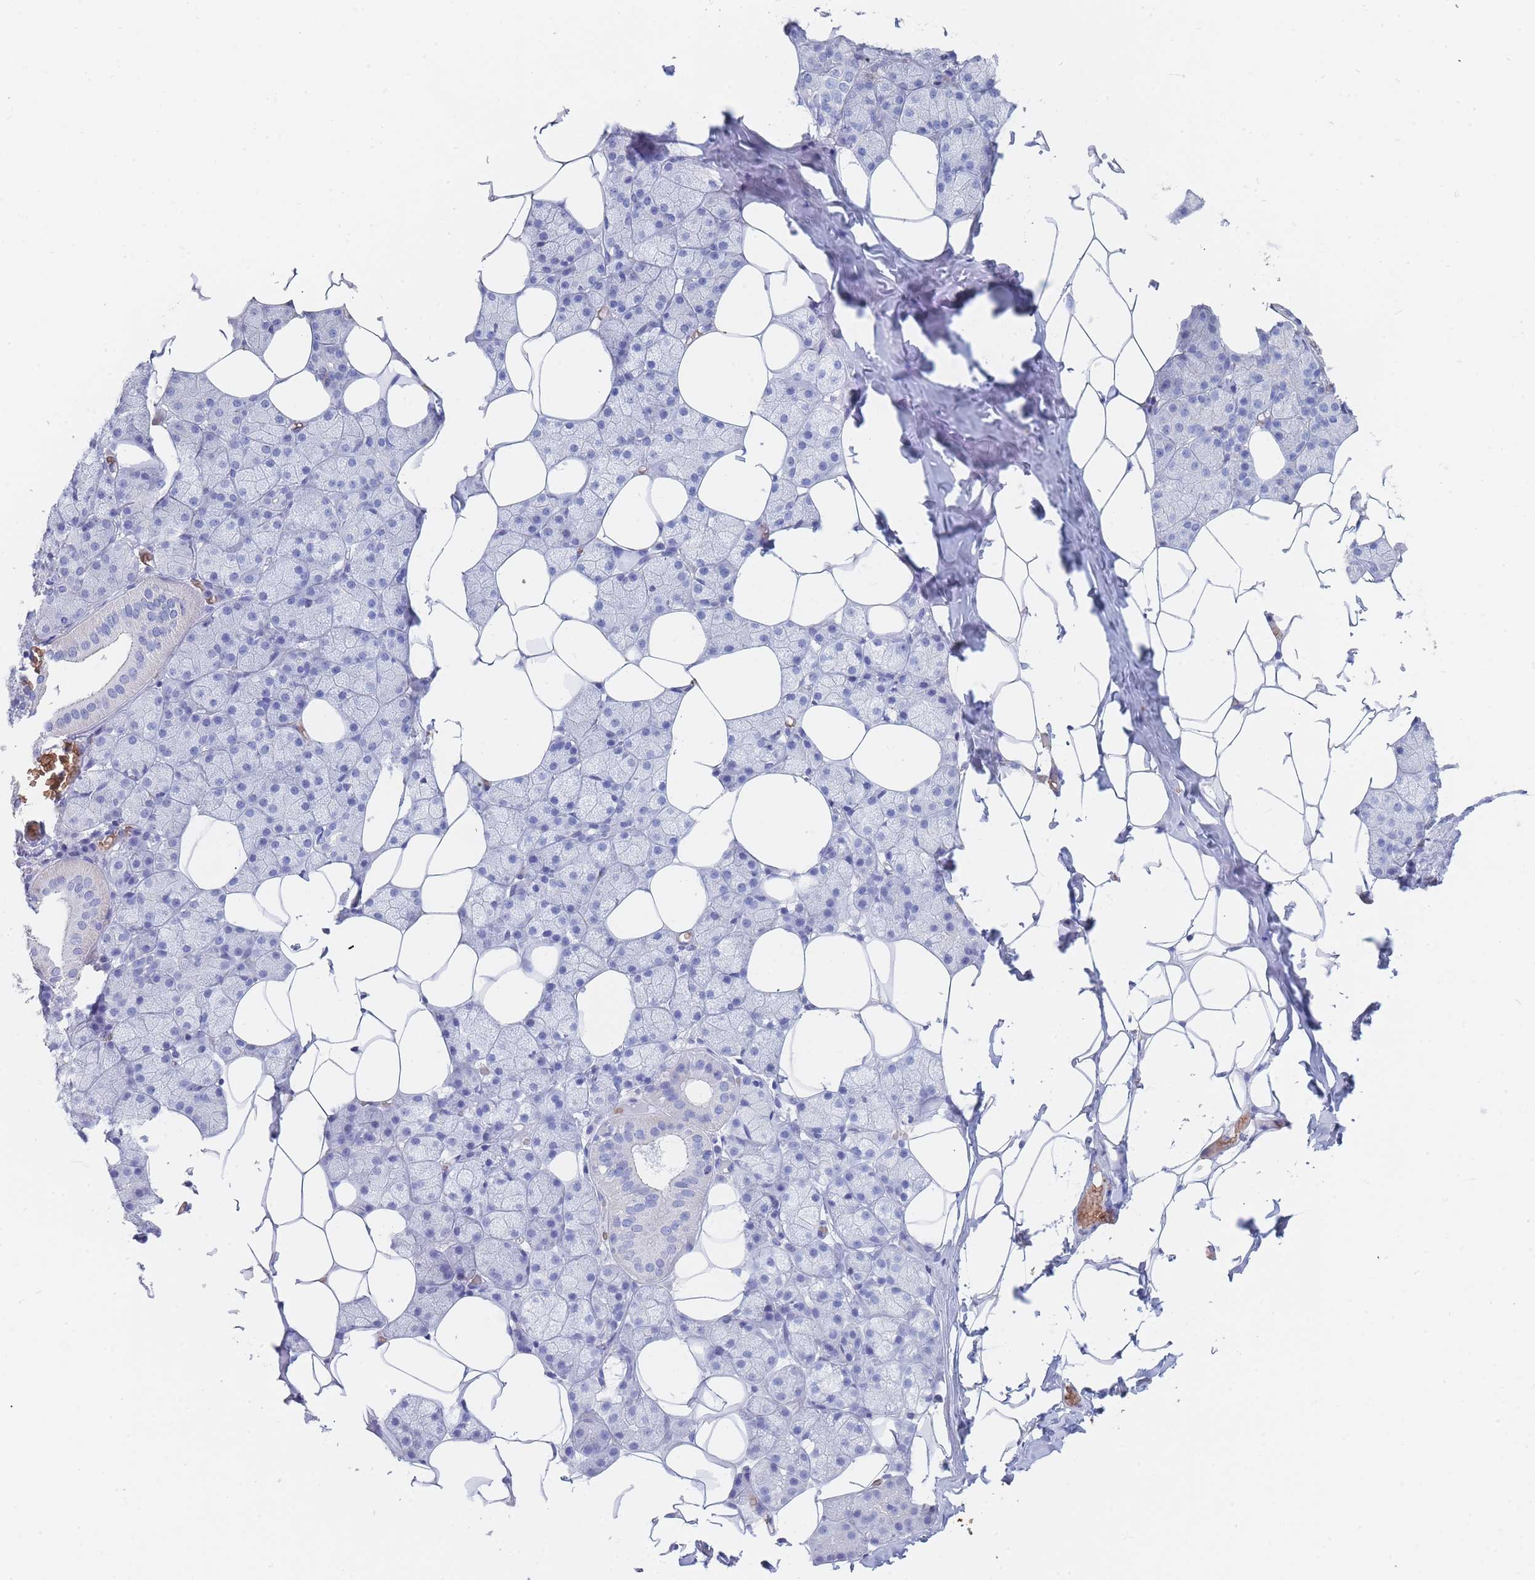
{"staining": {"intensity": "negative", "quantity": "none", "location": "none"}, "tissue": "salivary gland", "cell_type": "Glandular cells", "image_type": "normal", "snomed": [{"axis": "morphology", "description": "Normal tissue, NOS"}, {"axis": "topography", "description": "Salivary gland"}], "caption": "Glandular cells show no significant positivity in normal salivary gland. (IHC, brightfield microscopy, high magnification).", "gene": "SLC2A1", "patient": {"sex": "female", "age": 33}}